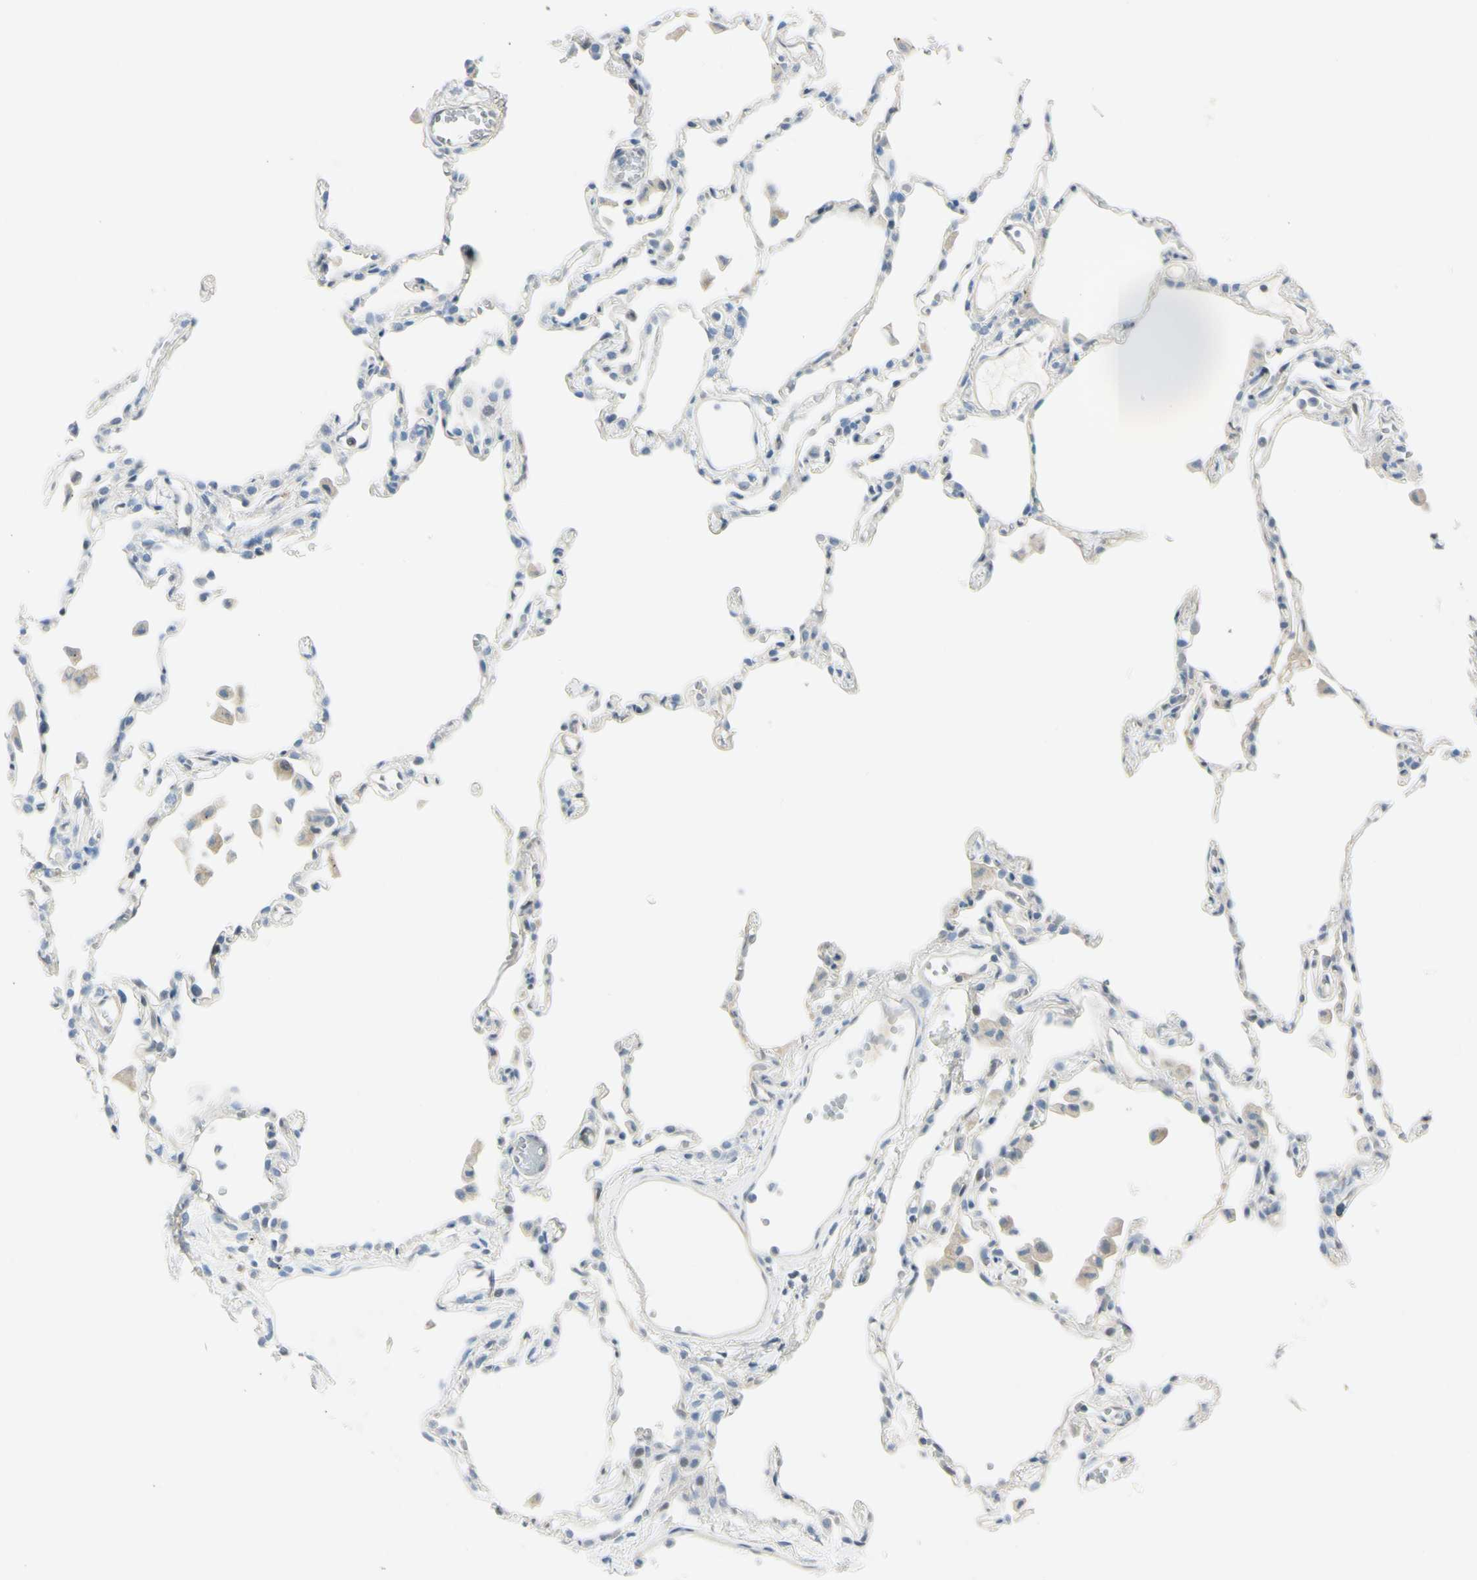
{"staining": {"intensity": "negative", "quantity": "none", "location": "none"}, "tissue": "lung", "cell_type": "Alveolar cells", "image_type": "normal", "snomed": [{"axis": "morphology", "description": "Normal tissue, NOS"}, {"axis": "topography", "description": "Lung"}], "caption": "IHC photomicrograph of benign lung stained for a protein (brown), which shows no staining in alveolar cells.", "gene": "ASB9", "patient": {"sex": "female", "age": 49}}